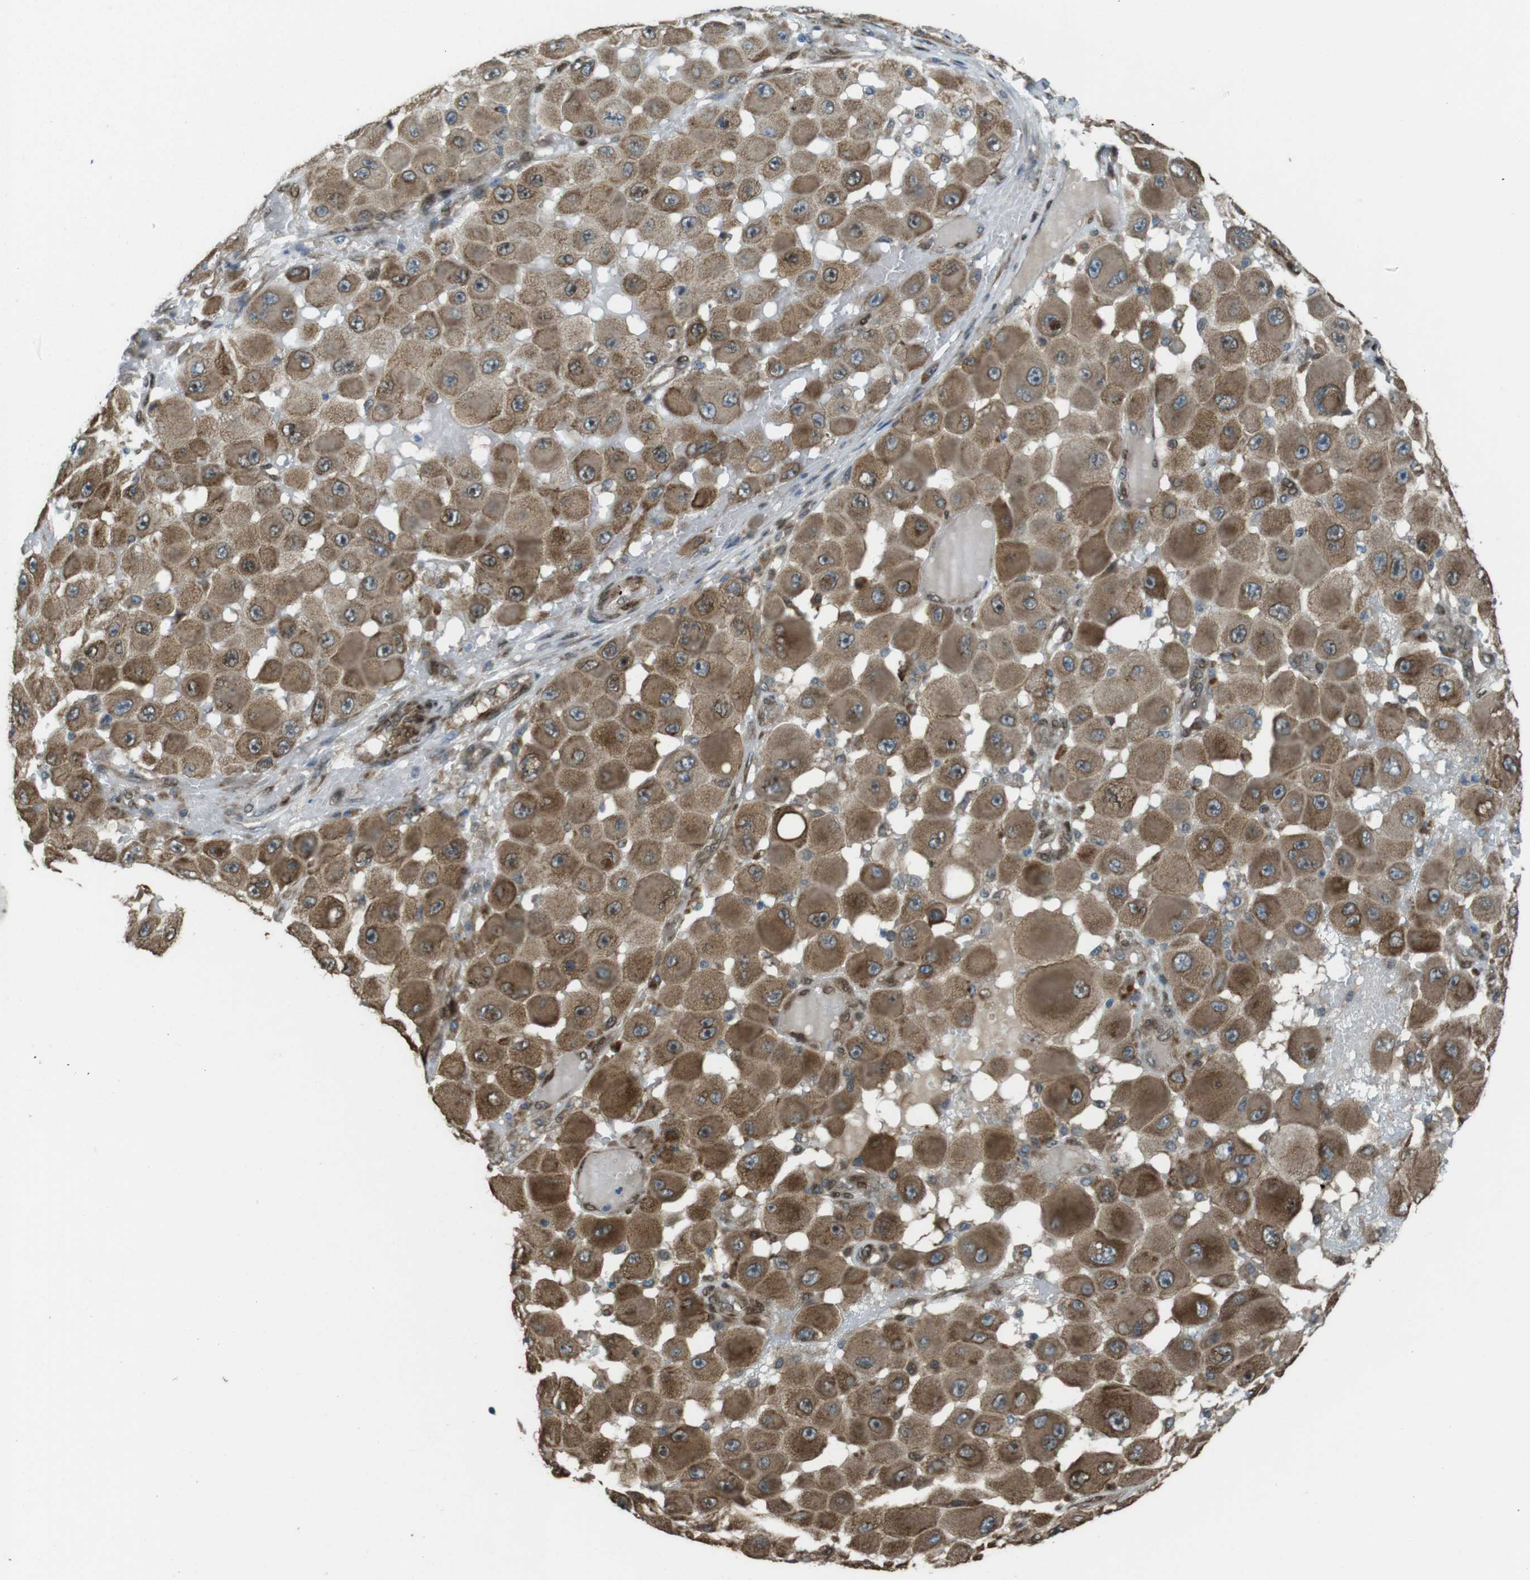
{"staining": {"intensity": "moderate", "quantity": ">75%", "location": "cytoplasmic/membranous"}, "tissue": "melanoma", "cell_type": "Tumor cells", "image_type": "cancer", "snomed": [{"axis": "morphology", "description": "Malignant melanoma, NOS"}, {"axis": "topography", "description": "Skin"}], "caption": "There is medium levels of moderate cytoplasmic/membranous positivity in tumor cells of malignant melanoma, as demonstrated by immunohistochemical staining (brown color).", "gene": "ZNF330", "patient": {"sex": "female", "age": 81}}